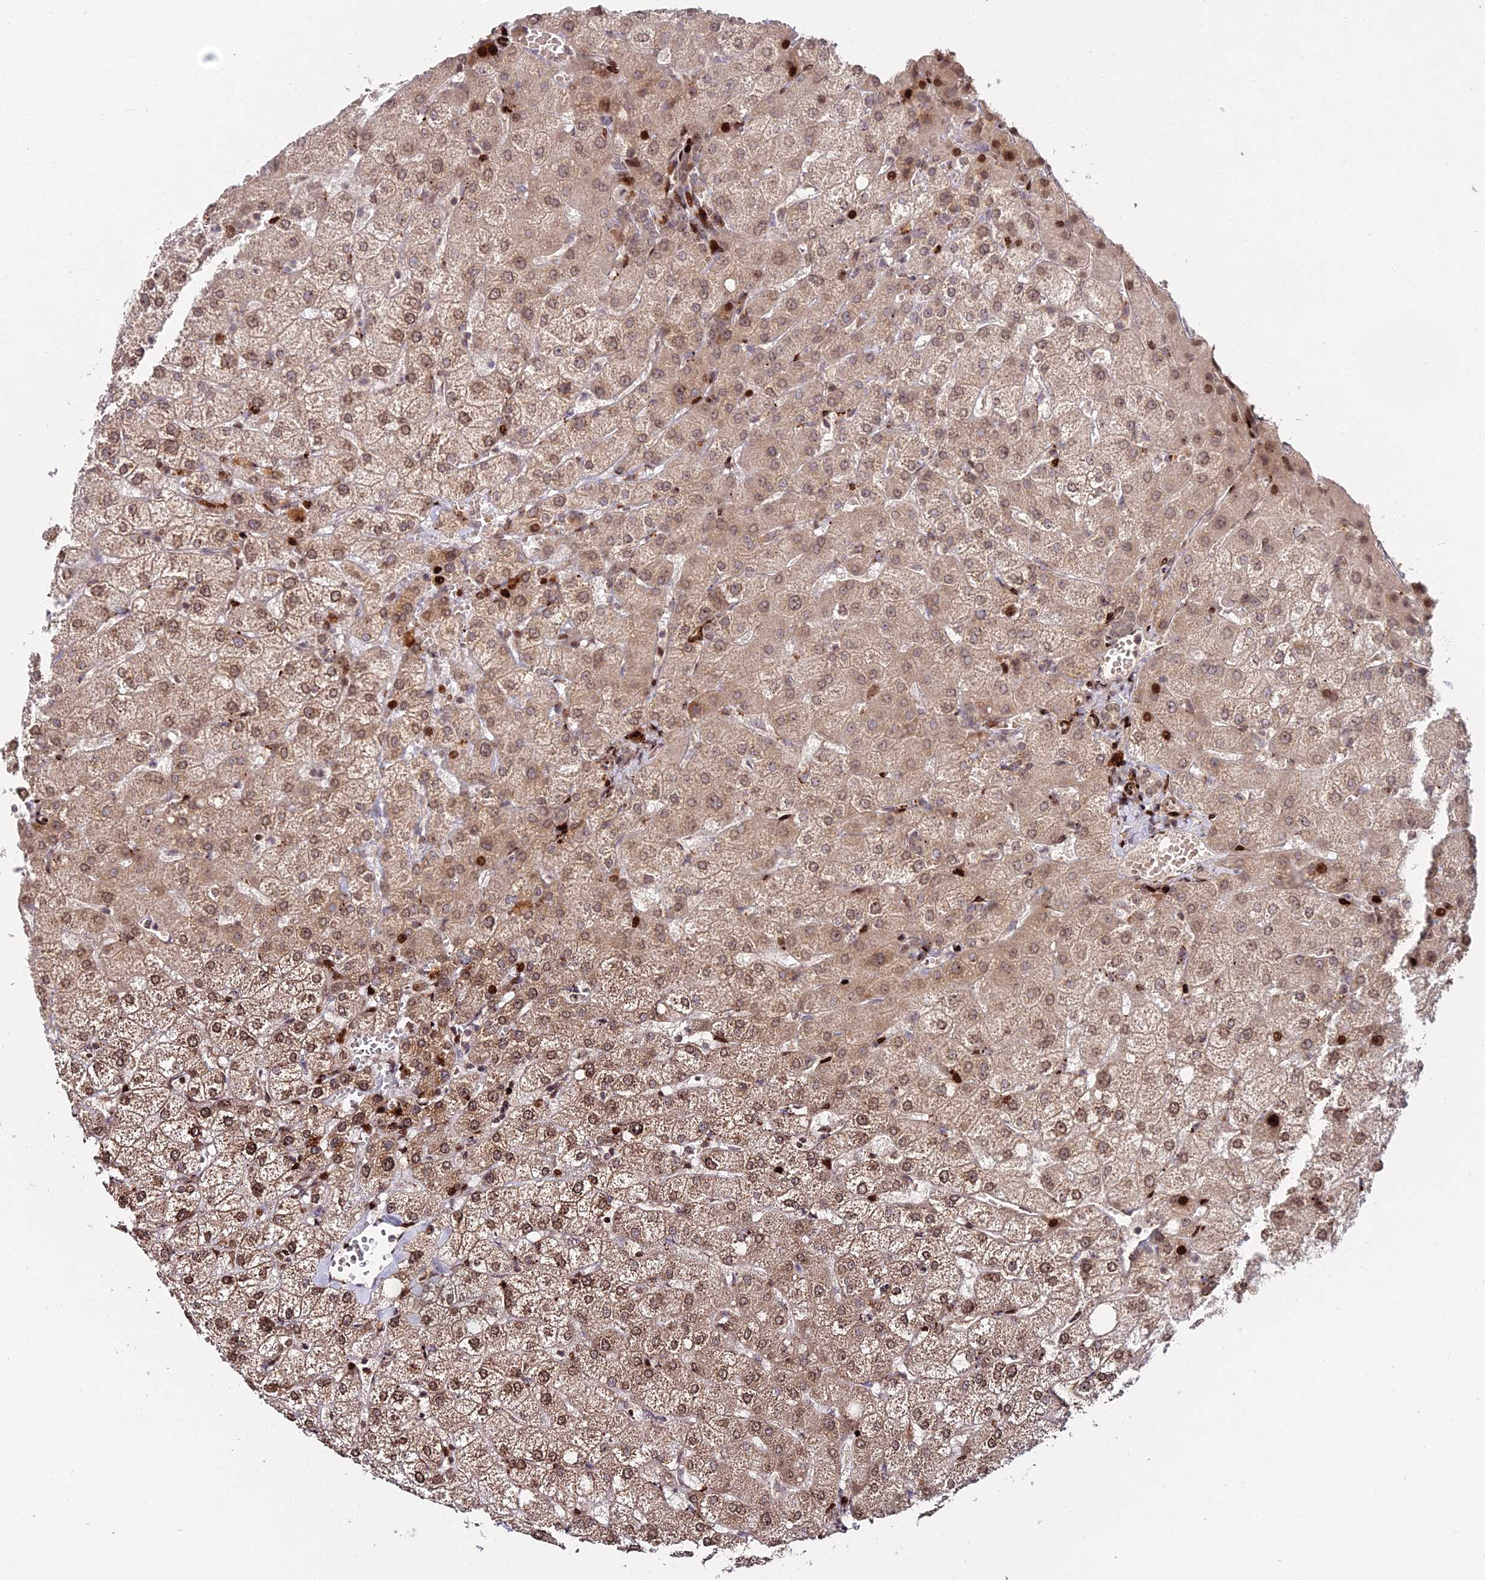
{"staining": {"intensity": "moderate", "quantity": ">75%", "location": "nuclear"}, "tissue": "liver", "cell_type": "Cholangiocytes", "image_type": "normal", "snomed": [{"axis": "morphology", "description": "Normal tissue, NOS"}, {"axis": "topography", "description": "Liver"}], "caption": "Immunohistochemical staining of normal liver demonstrates moderate nuclear protein staining in about >75% of cholangiocytes. (Stains: DAB (3,3'-diaminobenzidine) in brown, nuclei in blue, Microscopy: brightfield microscopy at high magnification).", "gene": "RBMS2", "patient": {"sex": "female", "age": 54}}